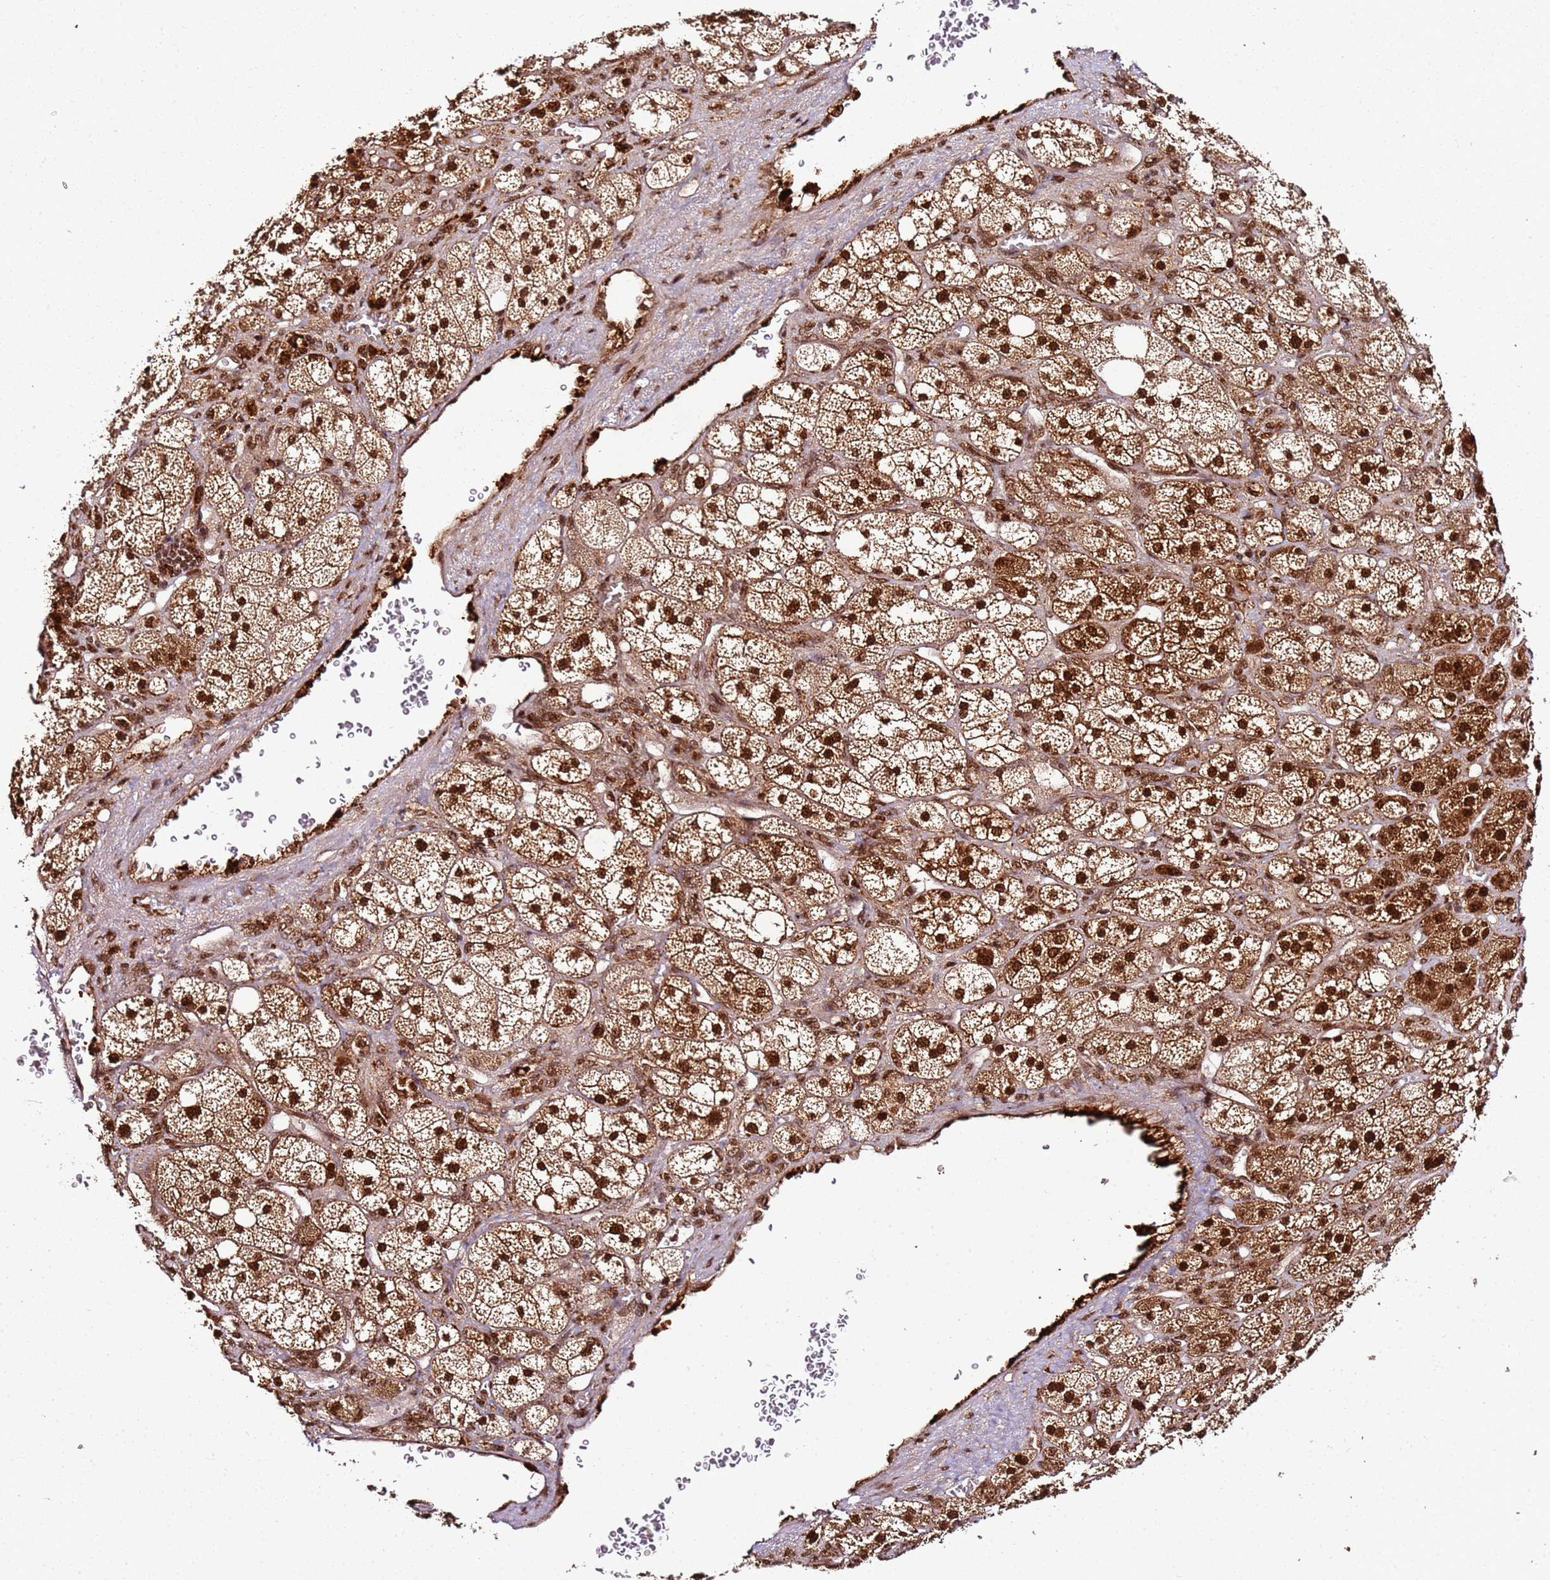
{"staining": {"intensity": "strong", "quantity": ">75%", "location": "cytoplasmic/membranous,nuclear"}, "tissue": "adrenal gland", "cell_type": "Glandular cells", "image_type": "normal", "snomed": [{"axis": "morphology", "description": "Normal tissue, NOS"}, {"axis": "topography", "description": "Adrenal gland"}], "caption": "IHC (DAB (3,3'-diaminobenzidine)) staining of benign human adrenal gland displays strong cytoplasmic/membranous,nuclear protein expression in about >75% of glandular cells.", "gene": "XRN2", "patient": {"sex": "male", "age": 61}}